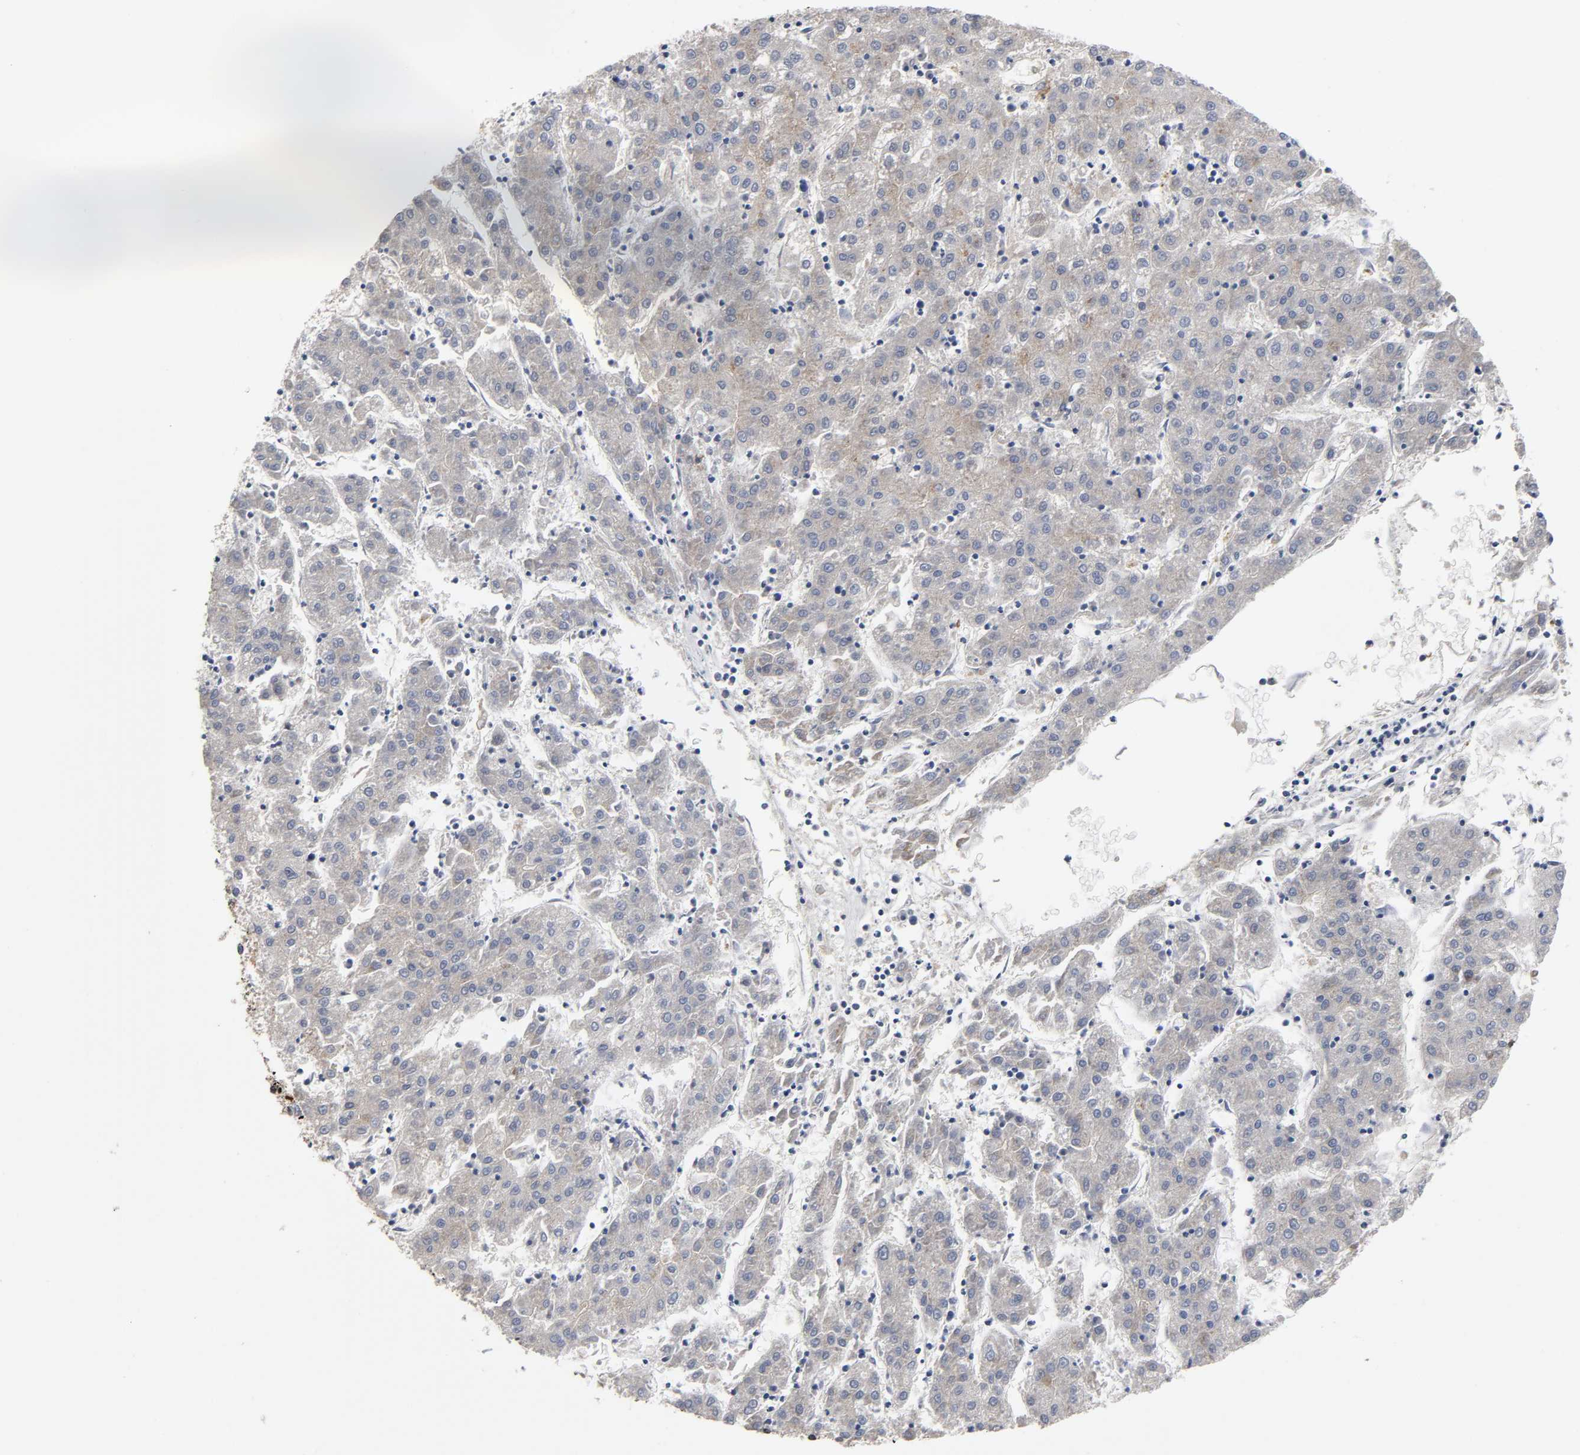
{"staining": {"intensity": "moderate", "quantity": ">75%", "location": "cytoplasmic/membranous"}, "tissue": "liver cancer", "cell_type": "Tumor cells", "image_type": "cancer", "snomed": [{"axis": "morphology", "description": "Carcinoma, Hepatocellular, NOS"}, {"axis": "topography", "description": "Liver"}], "caption": "Liver cancer tissue demonstrates moderate cytoplasmic/membranous staining in about >75% of tumor cells, visualized by immunohistochemistry.", "gene": "CPN2", "patient": {"sex": "male", "age": 72}}